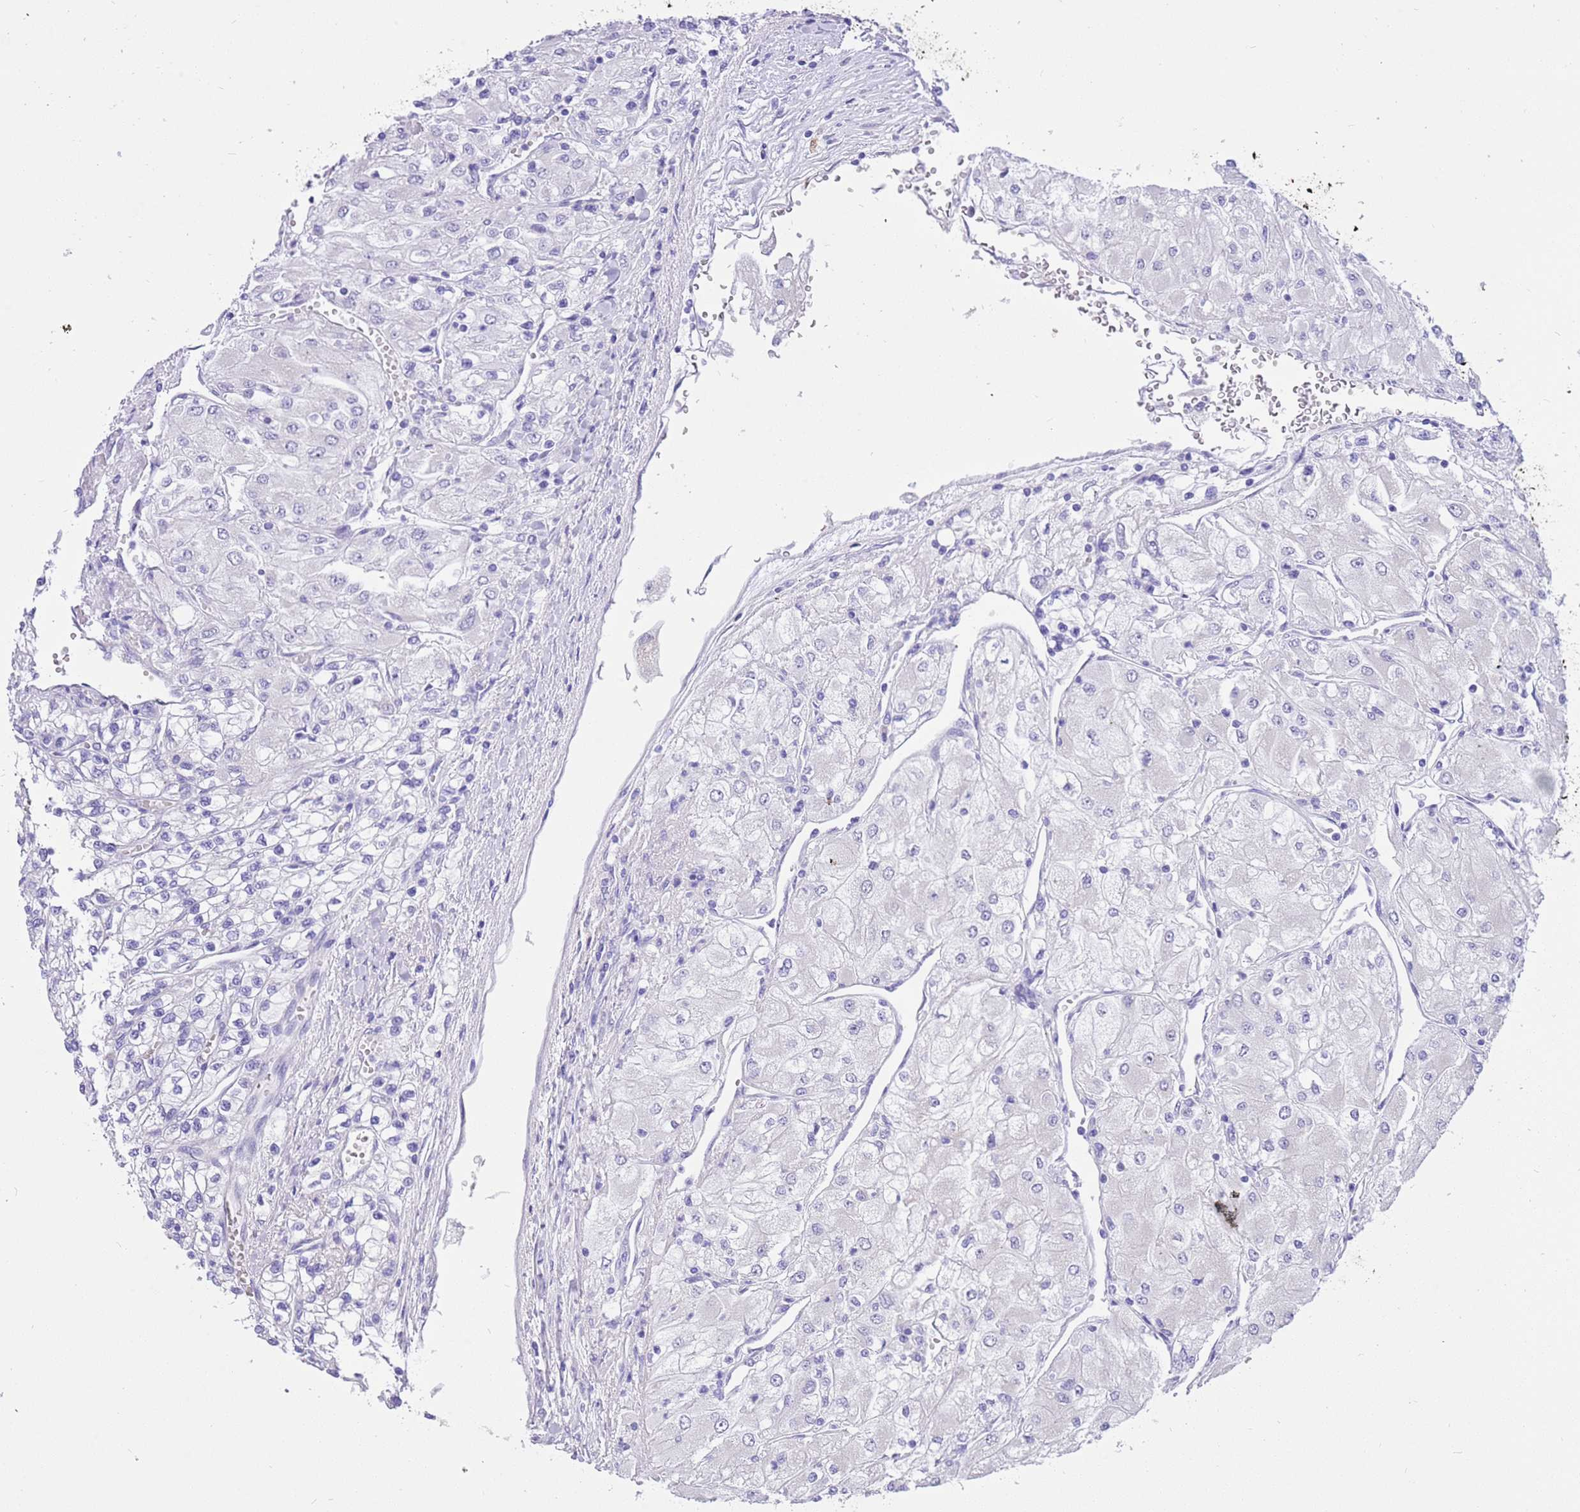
{"staining": {"intensity": "negative", "quantity": "none", "location": "none"}, "tissue": "renal cancer", "cell_type": "Tumor cells", "image_type": "cancer", "snomed": [{"axis": "morphology", "description": "Adenocarcinoma, NOS"}, {"axis": "topography", "description": "Kidney"}], "caption": "Renal cancer was stained to show a protein in brown. There is no significant positivity in tumor cells. Nuclei are stained in blue.", "gene": "R3HDM4", "patient": {"sex": "male", "age": 80}}